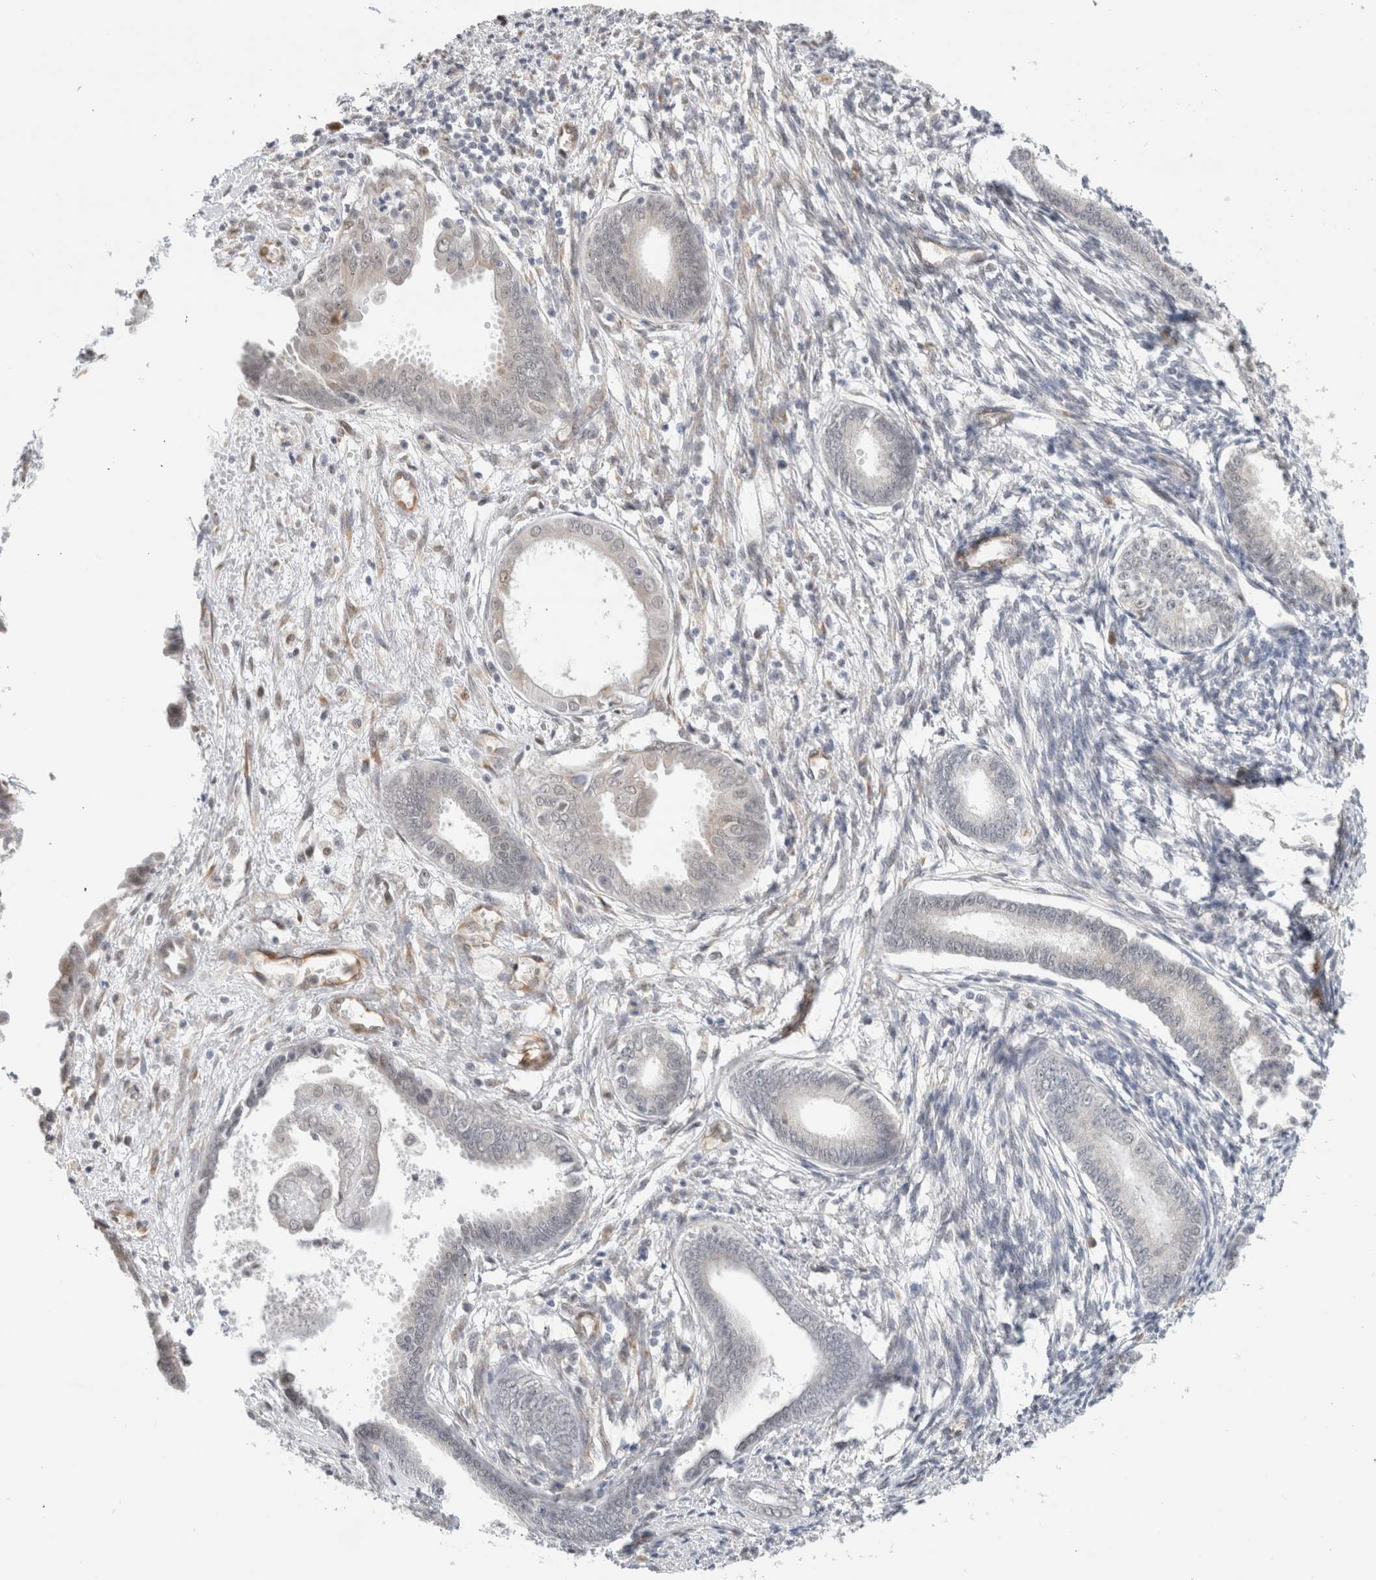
{"staining": {"intensity": "negative", "quantity": "none", "location": "none"}, "tissue": "endometrium", "cell_type": "Cells in endometrial stroma", "image_type": "normal", "snomed": [{"axis": "morphology", "description": "Normal tissue, NOS"}, {"axis": "topography", "description": "Endometrium"}], "caption": "The micrograph displays no significant expression in cells in endometrial stroma of endometrium. (DAB (3,3'-diaminobenzidine) immunohistochemistry visualized using brightfield microscopy, high magnification).", "gene": "HDLBP", "patient": {"sex": "female", "age": 56}}